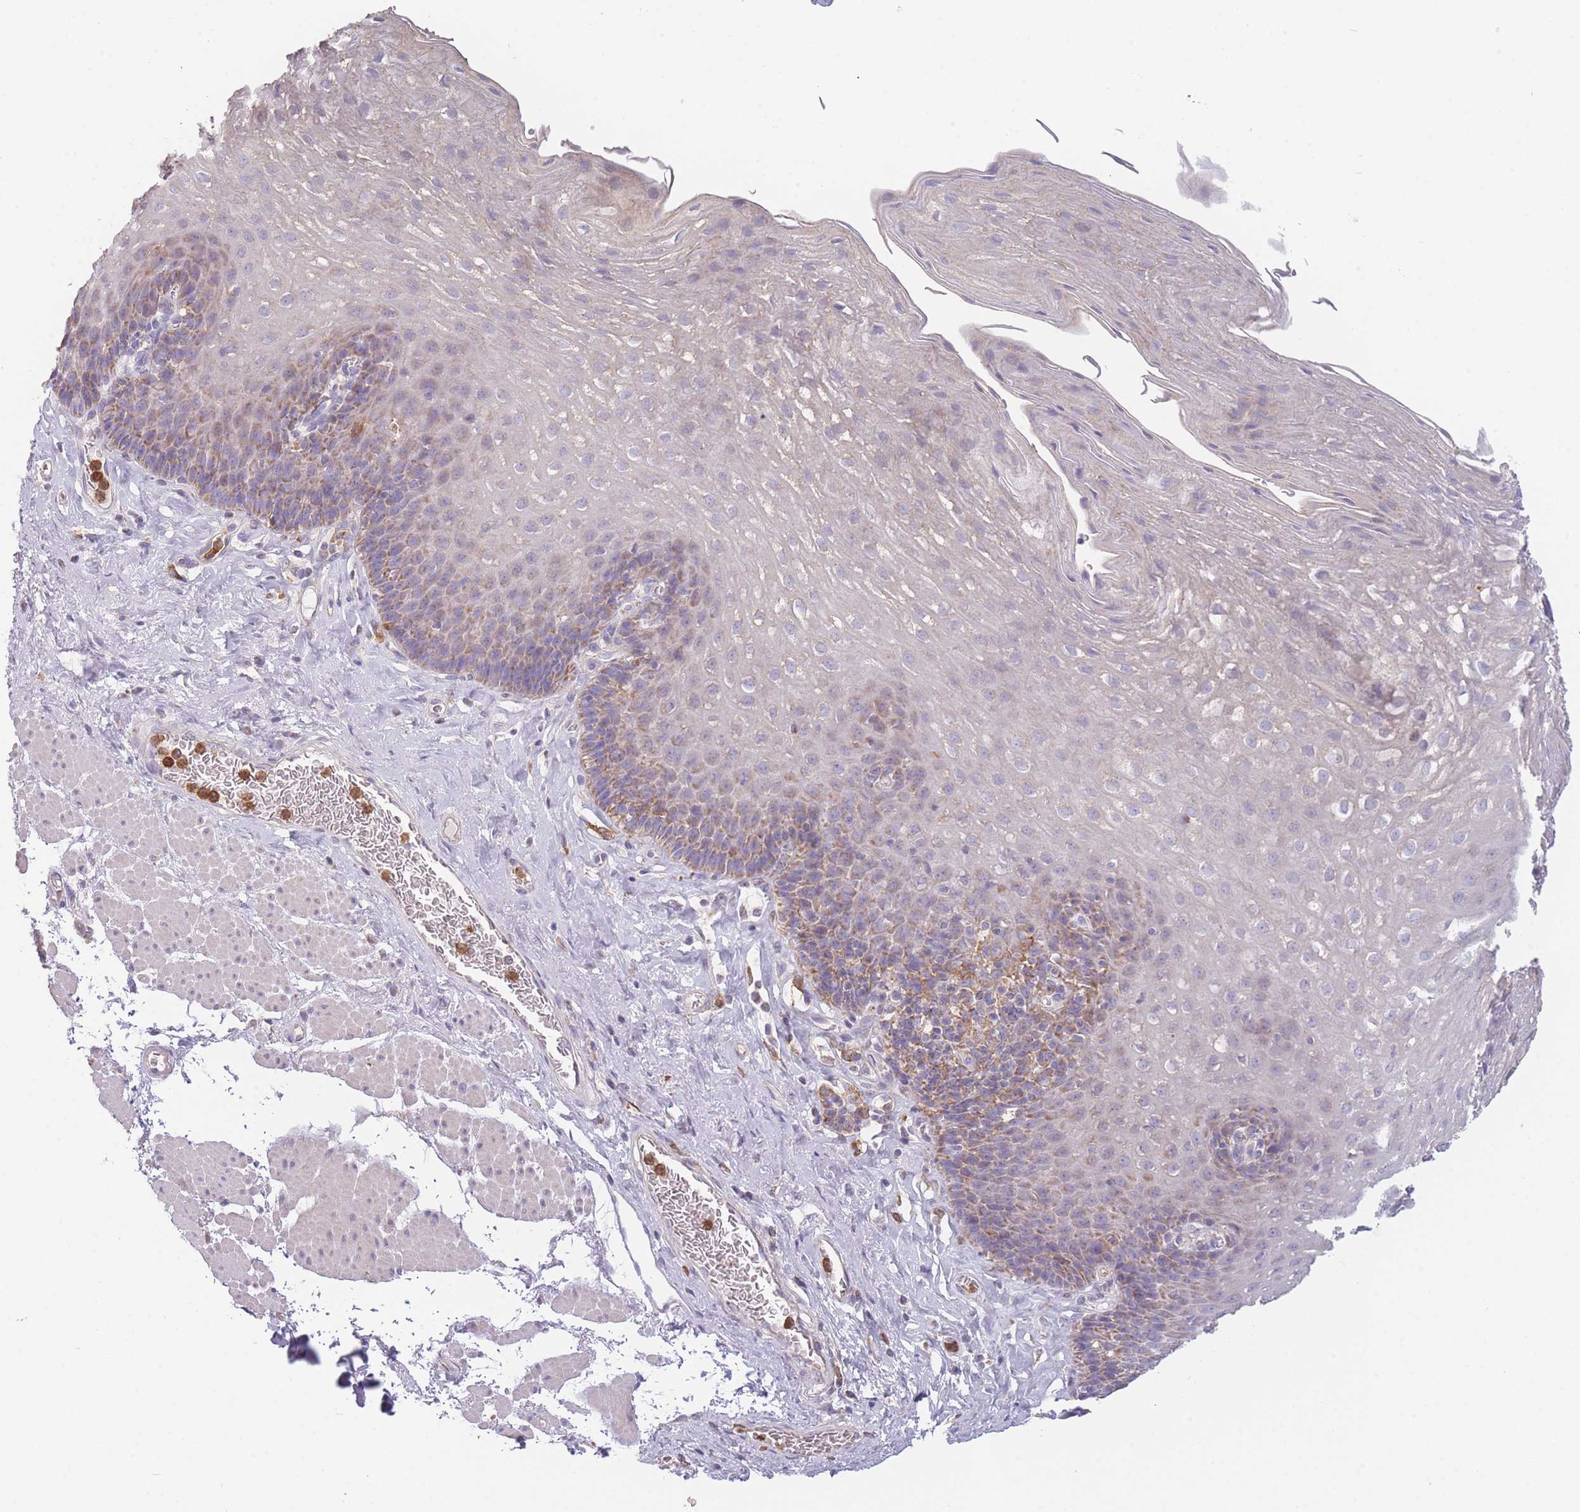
{"staining": {"intensity": "moderate", "quantity": "25%-75%", "location": "cytoplasmic/membranous"}, "tissue": "esophagus", "cell_type": "Squamous epithelial cells", "image_type": "normal", "snomed": [{"axis": "morphology", "description": "Normal tissue, NOS"}, {"axis": "topography", "description": "Esophagus"}], "caption": "A high-resolution histopathology image shows IHC staining of normal esophagus, which displays moderate cytoplasmic/membranous staining in about 25%-75% of squamous epithelial cells.", "gene": "PRAM1", "patient": {"sex": "female", "age": 66}}